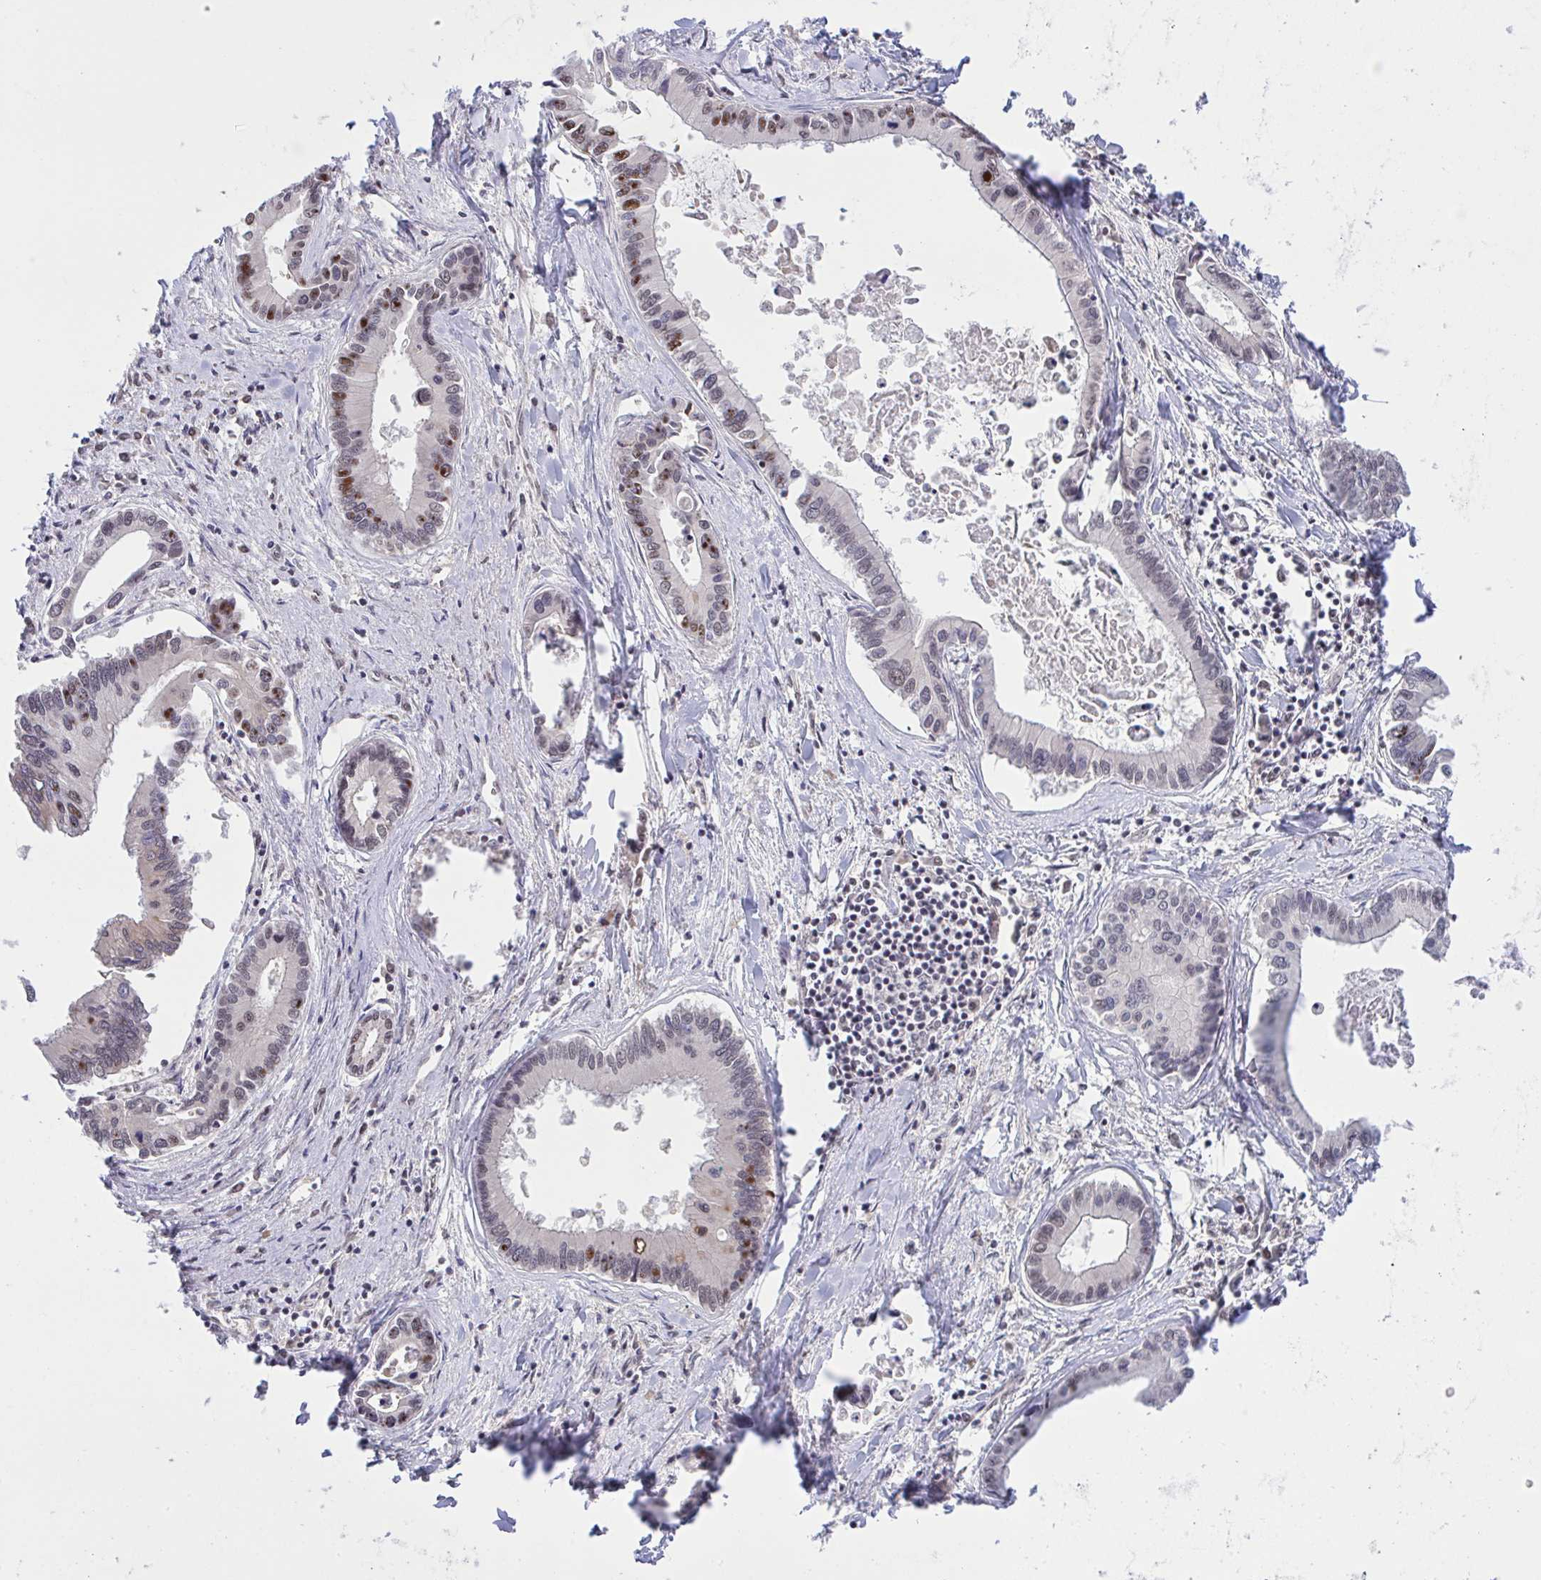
{"staining": {"intensity": "moderate", "quantity": "<25%", "location": "nuclear"}, "tissue": "liver cancer", "cell_type": "Tumor cells", "image_type": "cancer", "snomed": [{"axis": "morphology", "description": "Cholangiocarcinoma"}, {"axis": "topography", "description": "Liver"}], "caption": "Human cholangiocarcinoma (liver) stained with a brown dye demonstrates moderate nuclear positive positivity in approximately <25% of tumor cells.", "gene": "C9orf64", "patient": {"sex": "male", "age": 66}}